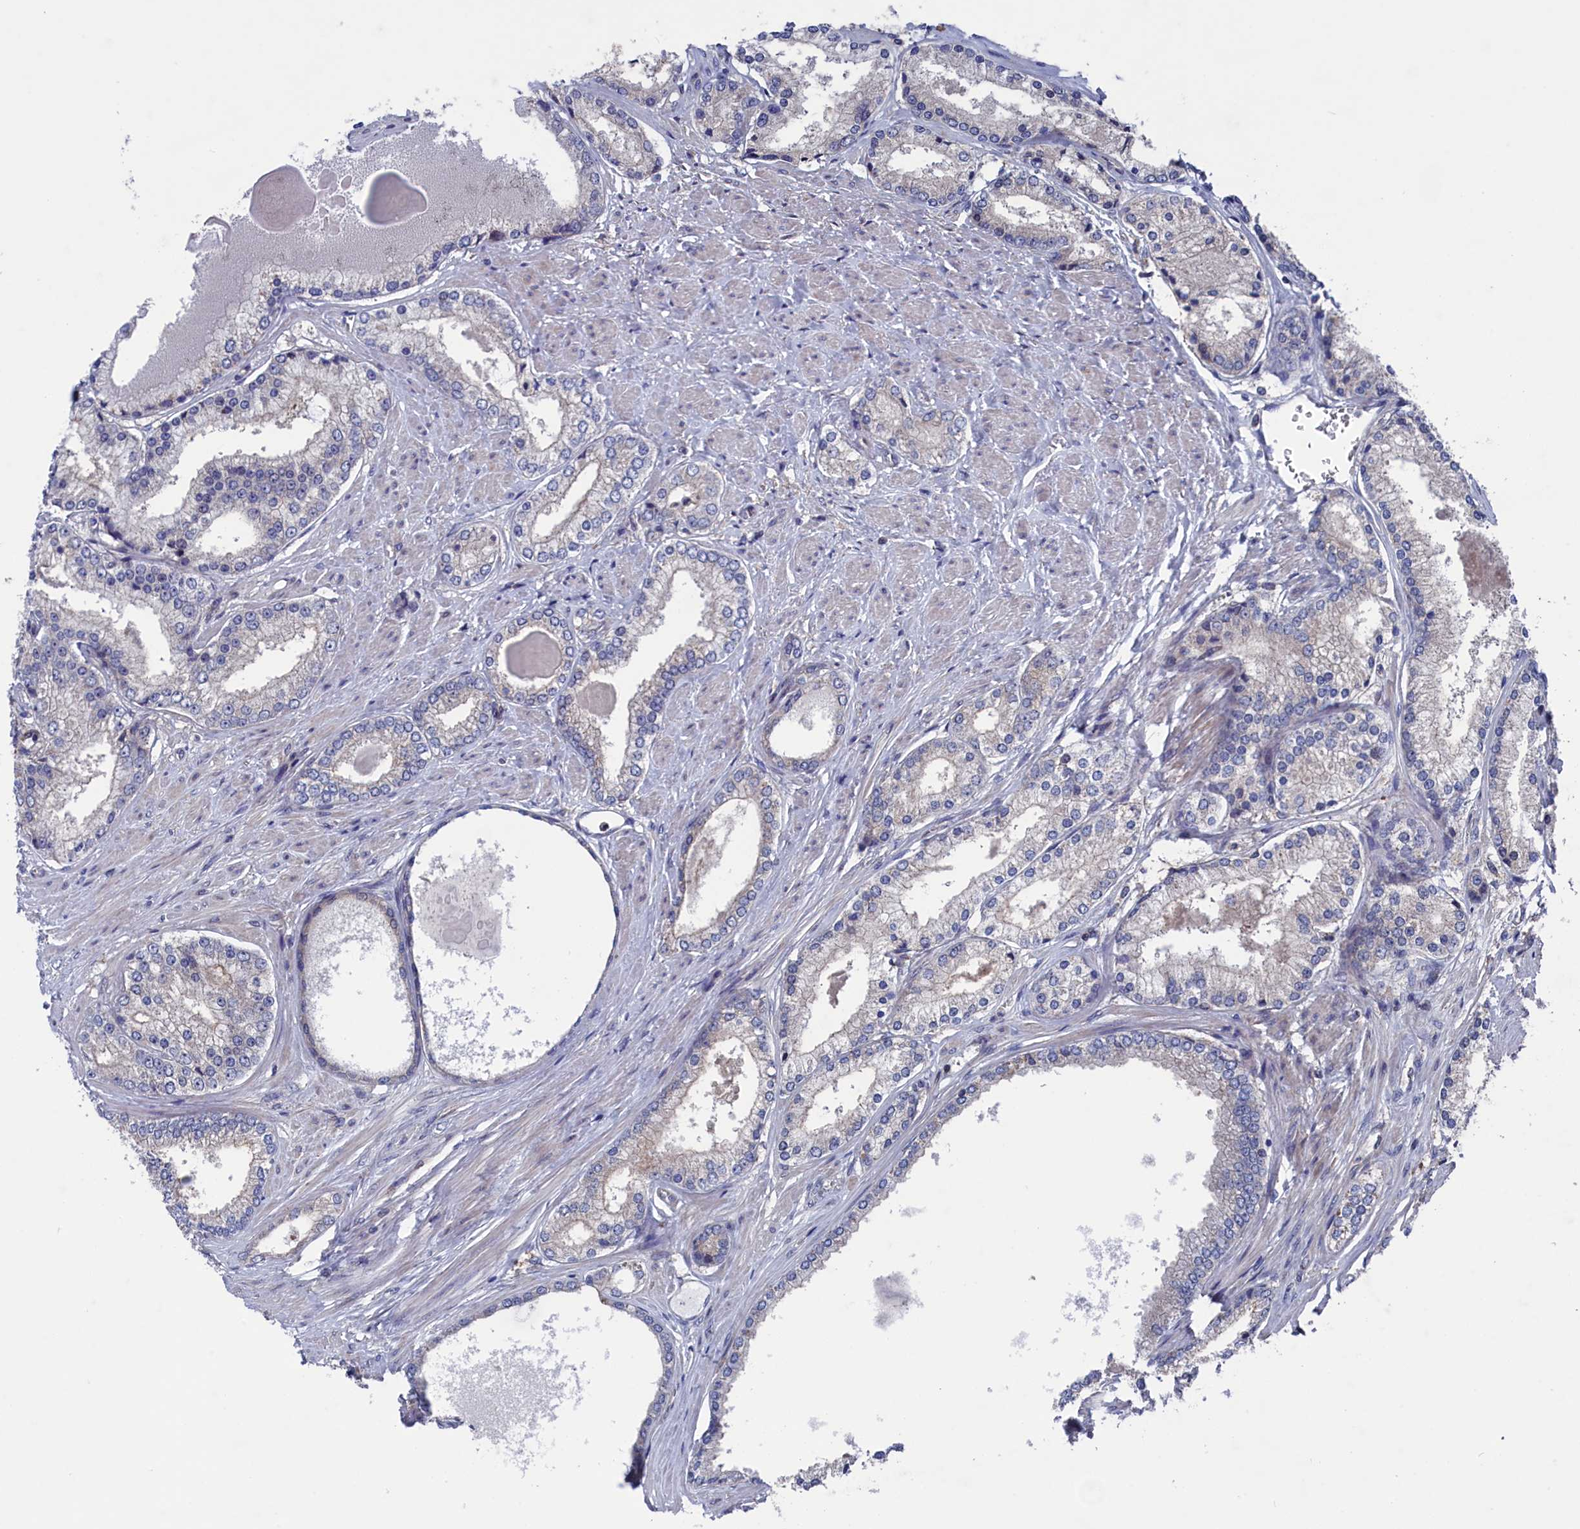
{"staining": {"intensity": "negative", "quantity": "none", "location": "none"}, "tissue": "prostate cancer", "cell_type": "Tumor cells", "image_type": "cancer", "snomed": [{"axis": "morphology", "description": "Adenocarcinoma, Low grade"}, {"axis": "topography", "description": "Prostate"}], "caption": "Tumor cells are negative for protein expression in human prostate cancer.", "gene": "SPATA13", "patient": {"sex": "male", "age": 68}}